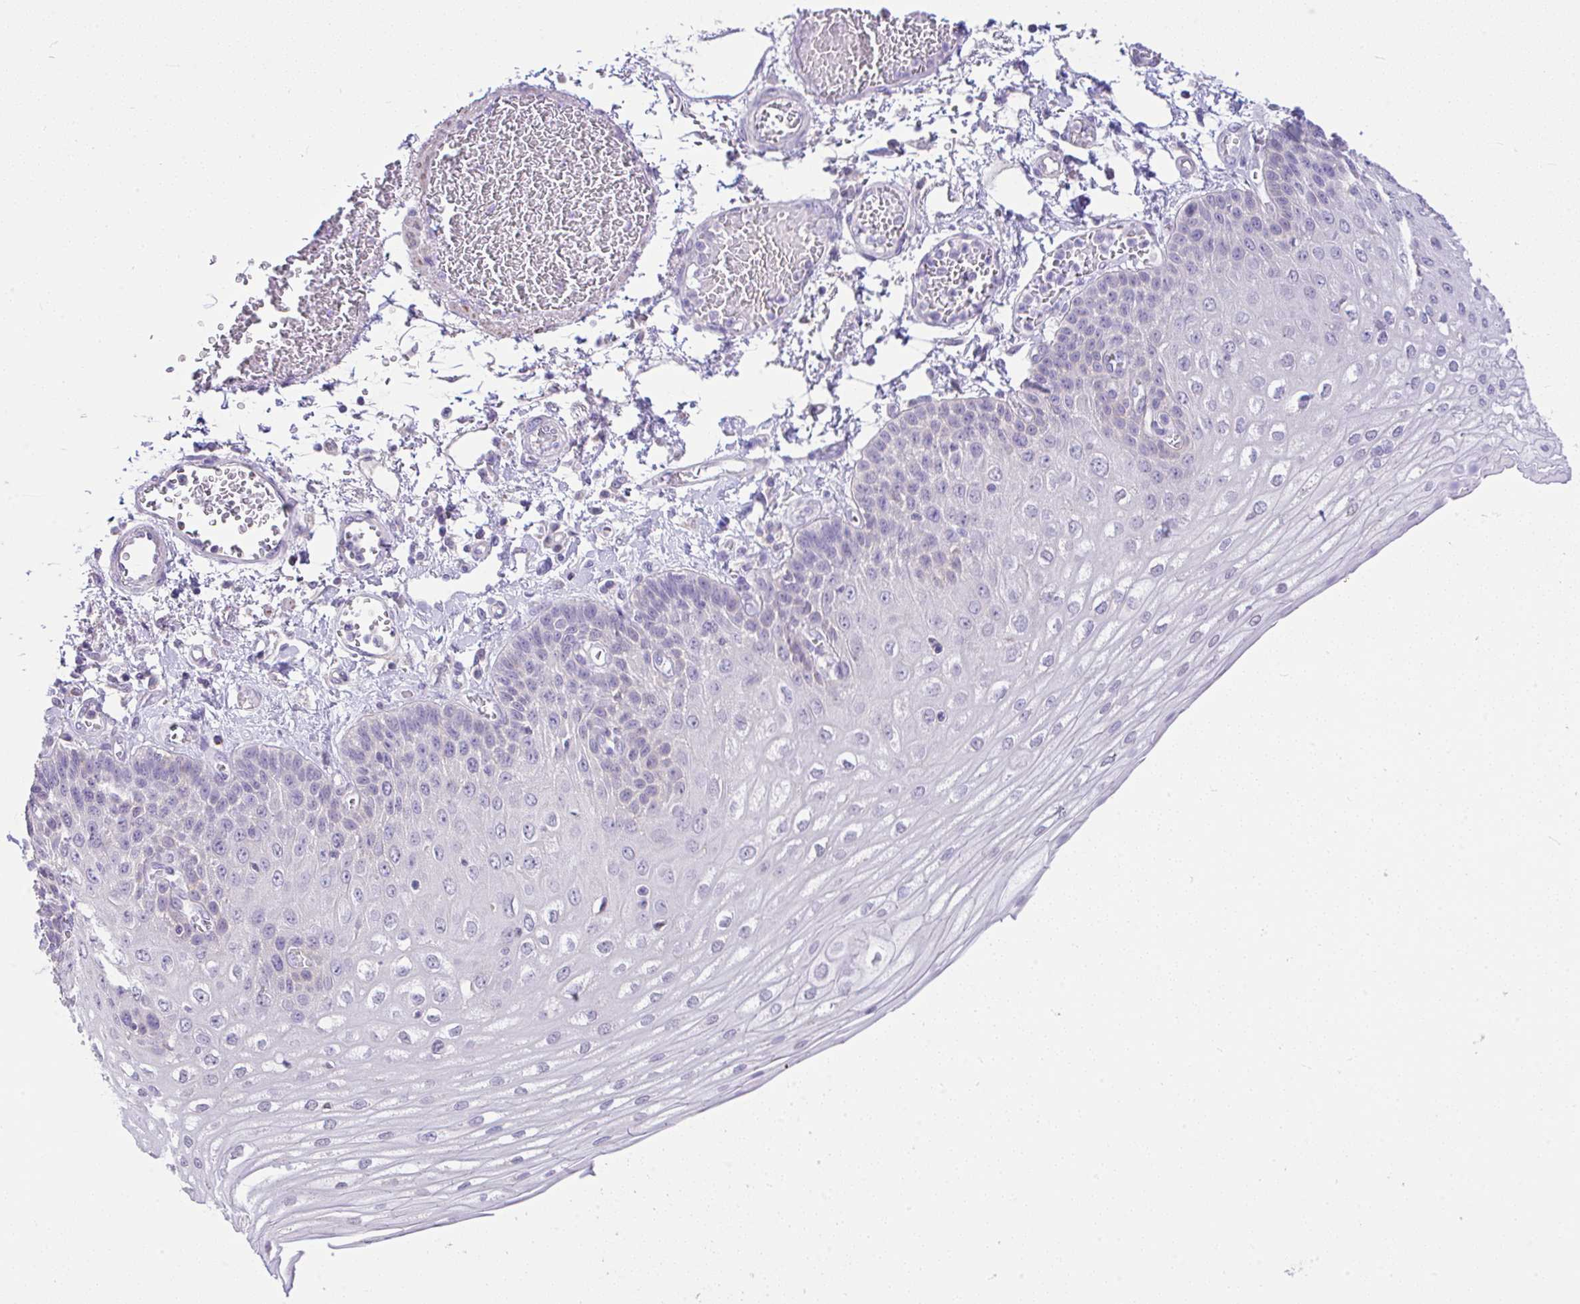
{"staining": {"intensity": "negative", "quantity": "none", "location": "none"}, "tissue": "esophagus", "cell_type": "Squamous epithelial cells", "image_type": "normal", "snomed": [{"axis": "morphology", "description": "Normal tissue, NOS"}, {"axis": "morphology", "description": "Adenocarcinoma, NOS"}, {"axis": "topography", "description": "Esophagus"}], "caption": "Immunohistochemical staining of benign esophagus exhibits no significant positivity in squamous epithelial cells. The staining was performed using DAB (3,3'-diaminobenzidine) to visualize the protein expression in brown, while the nuclei were stained in blue with hematoxylin (Magnification: 20x).", "gene": "CTU1", "patient": {"sex": "male", "age": 81}}